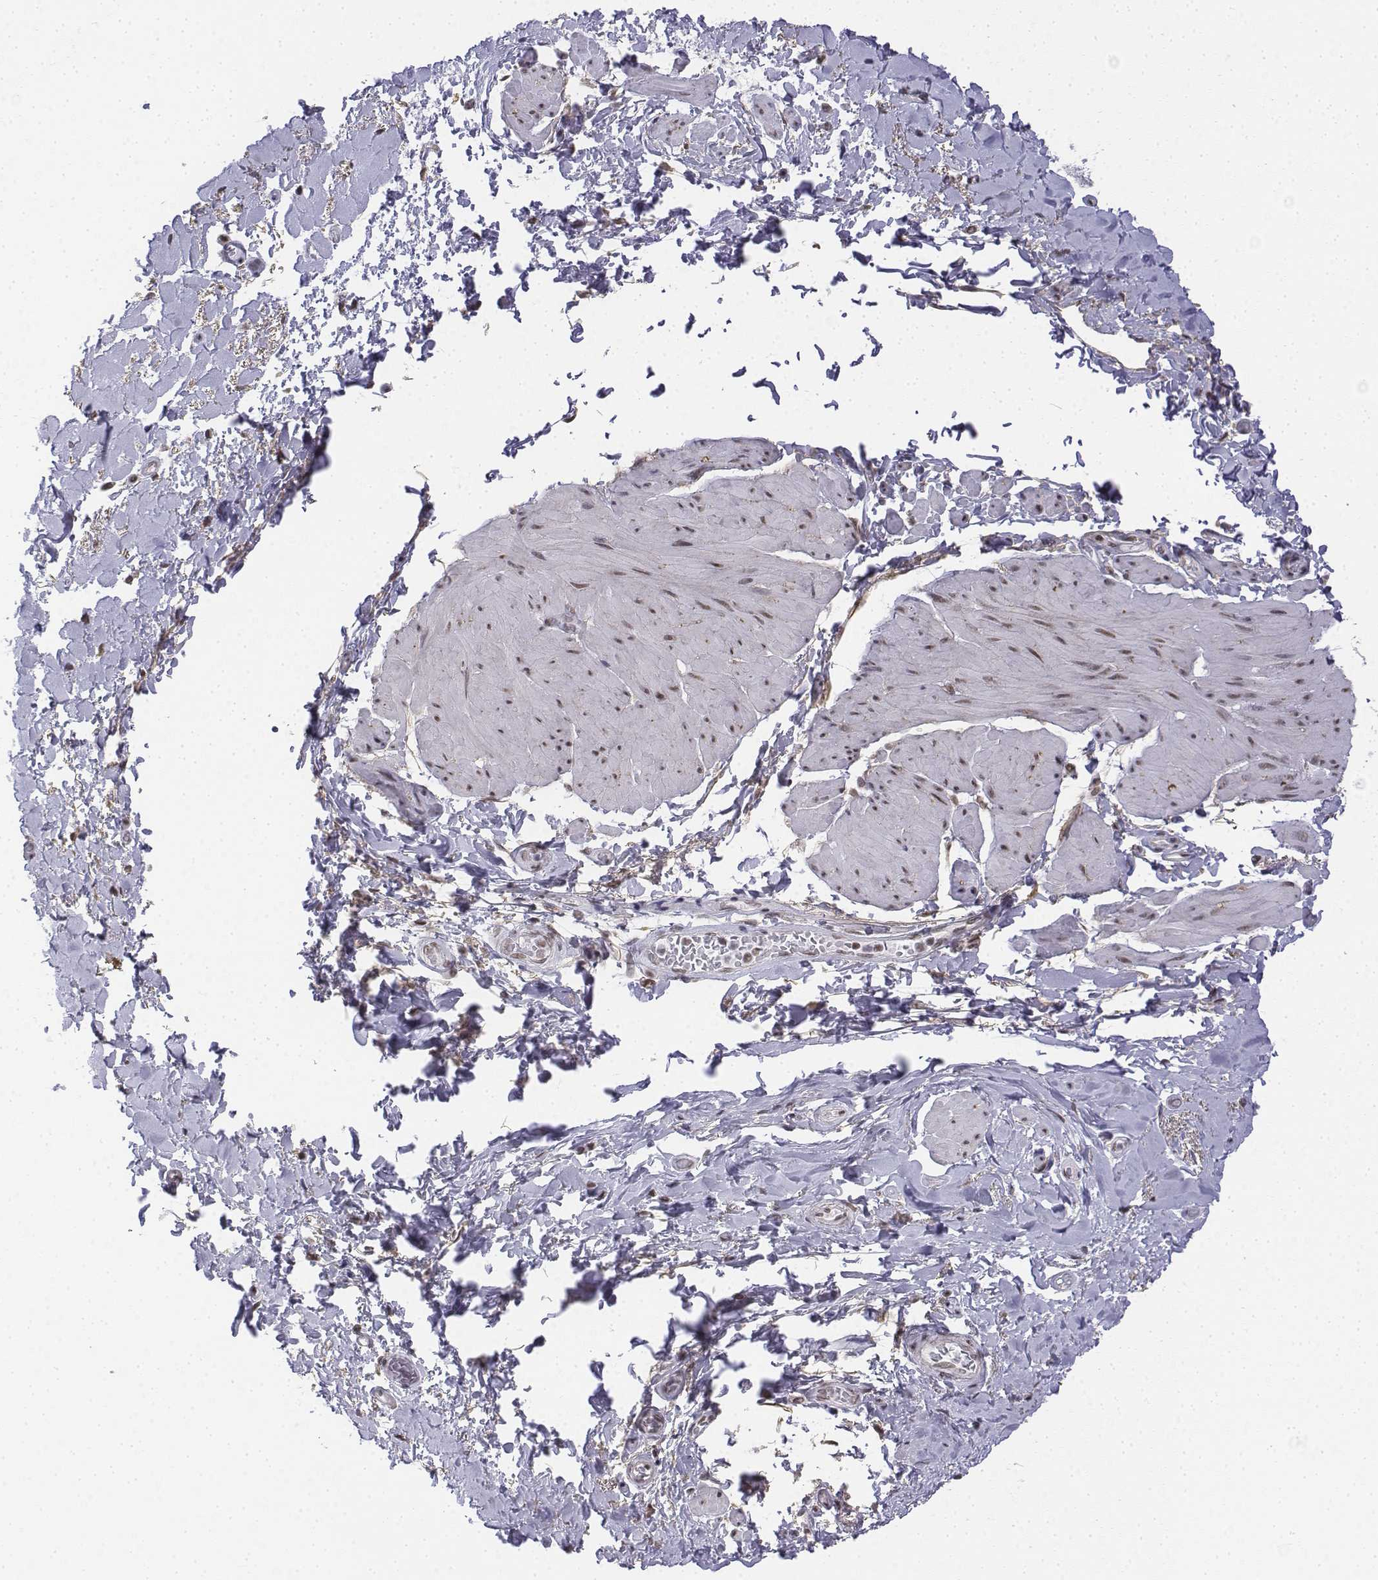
{"staining": {"intensity": "moderate", "quantity": ">75%", "location": "nuclear"}, "tissue": "adipose tissue", "cell_type": "Adipocytes", "image_type": "normal", "snomed": [{"axis": "morphology", "description": "Normal tissue, NOS"}, {"axis": "topography", "description": "Urinary bladder"}, {"axis": "topography", "description": "Peripheral nerve tissue"}], "caption": "Normal adipose tissue reveals moderate nuclear expression in about >75% of adipocytes, visualized by immunohistochemistry. The staining is performed using DAB brown chromogen to label protein expression. The nuclei are counter-stained blue using hematoxylin.", "gene": "SETD1A", "patient": {"sex": "female", "age": 60}}